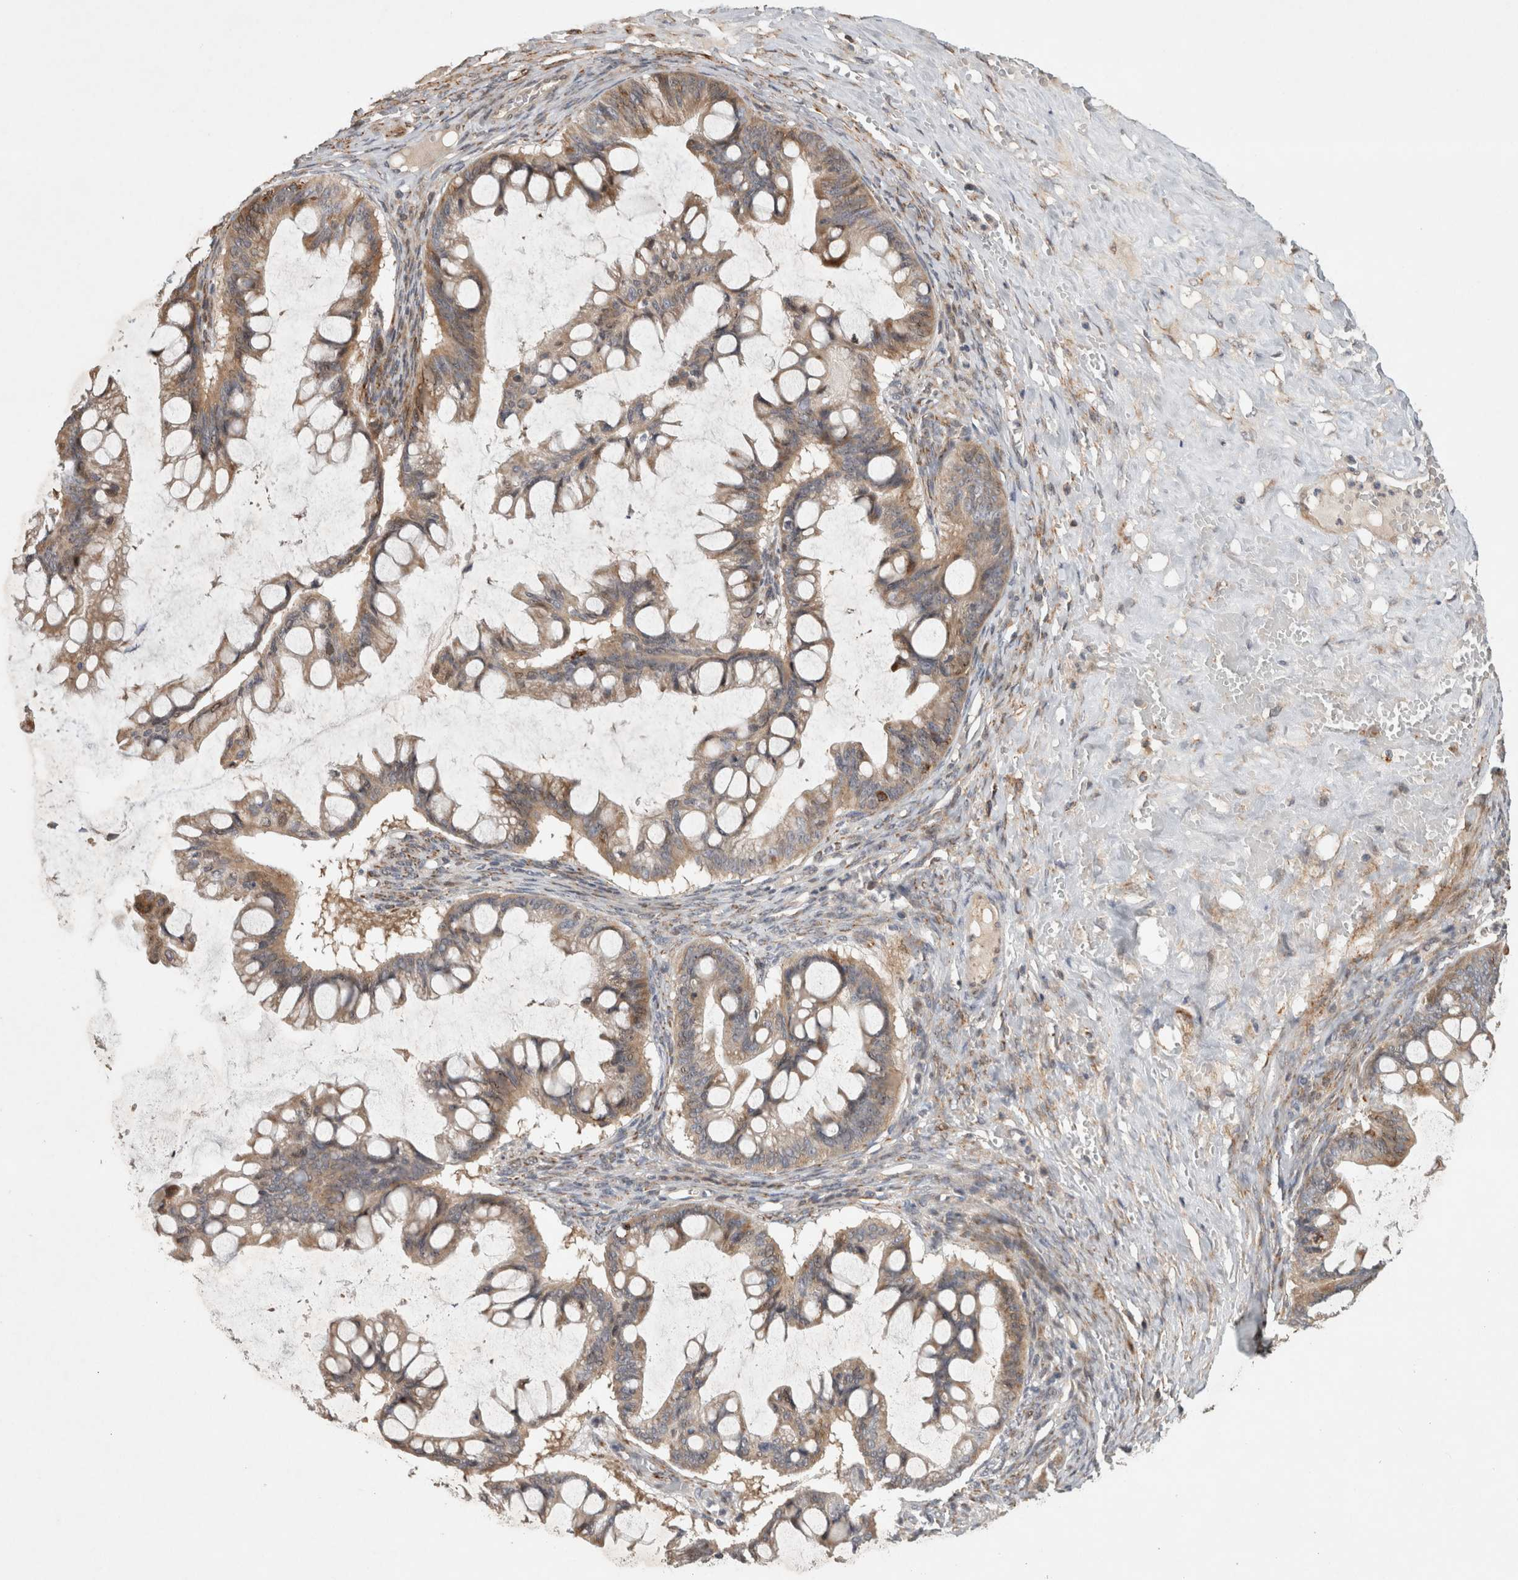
{"staining": {"intensity": "weak", "quantity": "25%-75%", "location": "cytoplasmic/membranous"}, "tissue": "ovarian cancer", "cell_type": "Tumor cells", "image_type": "cancer", "snomed": [{"axis": "morphology", "description": "Cystadenocarcinoma, mucinous, NOS"}, {"axis": "topography", "description": "Ovary"}], "caption": "Ovarian cancer tissue displays weak cytoplasmic/membranous expression in approximately 25%-75% of tumor cells", "gene": "SERAC1", "patient": {"sex": "female", "age": 73}}